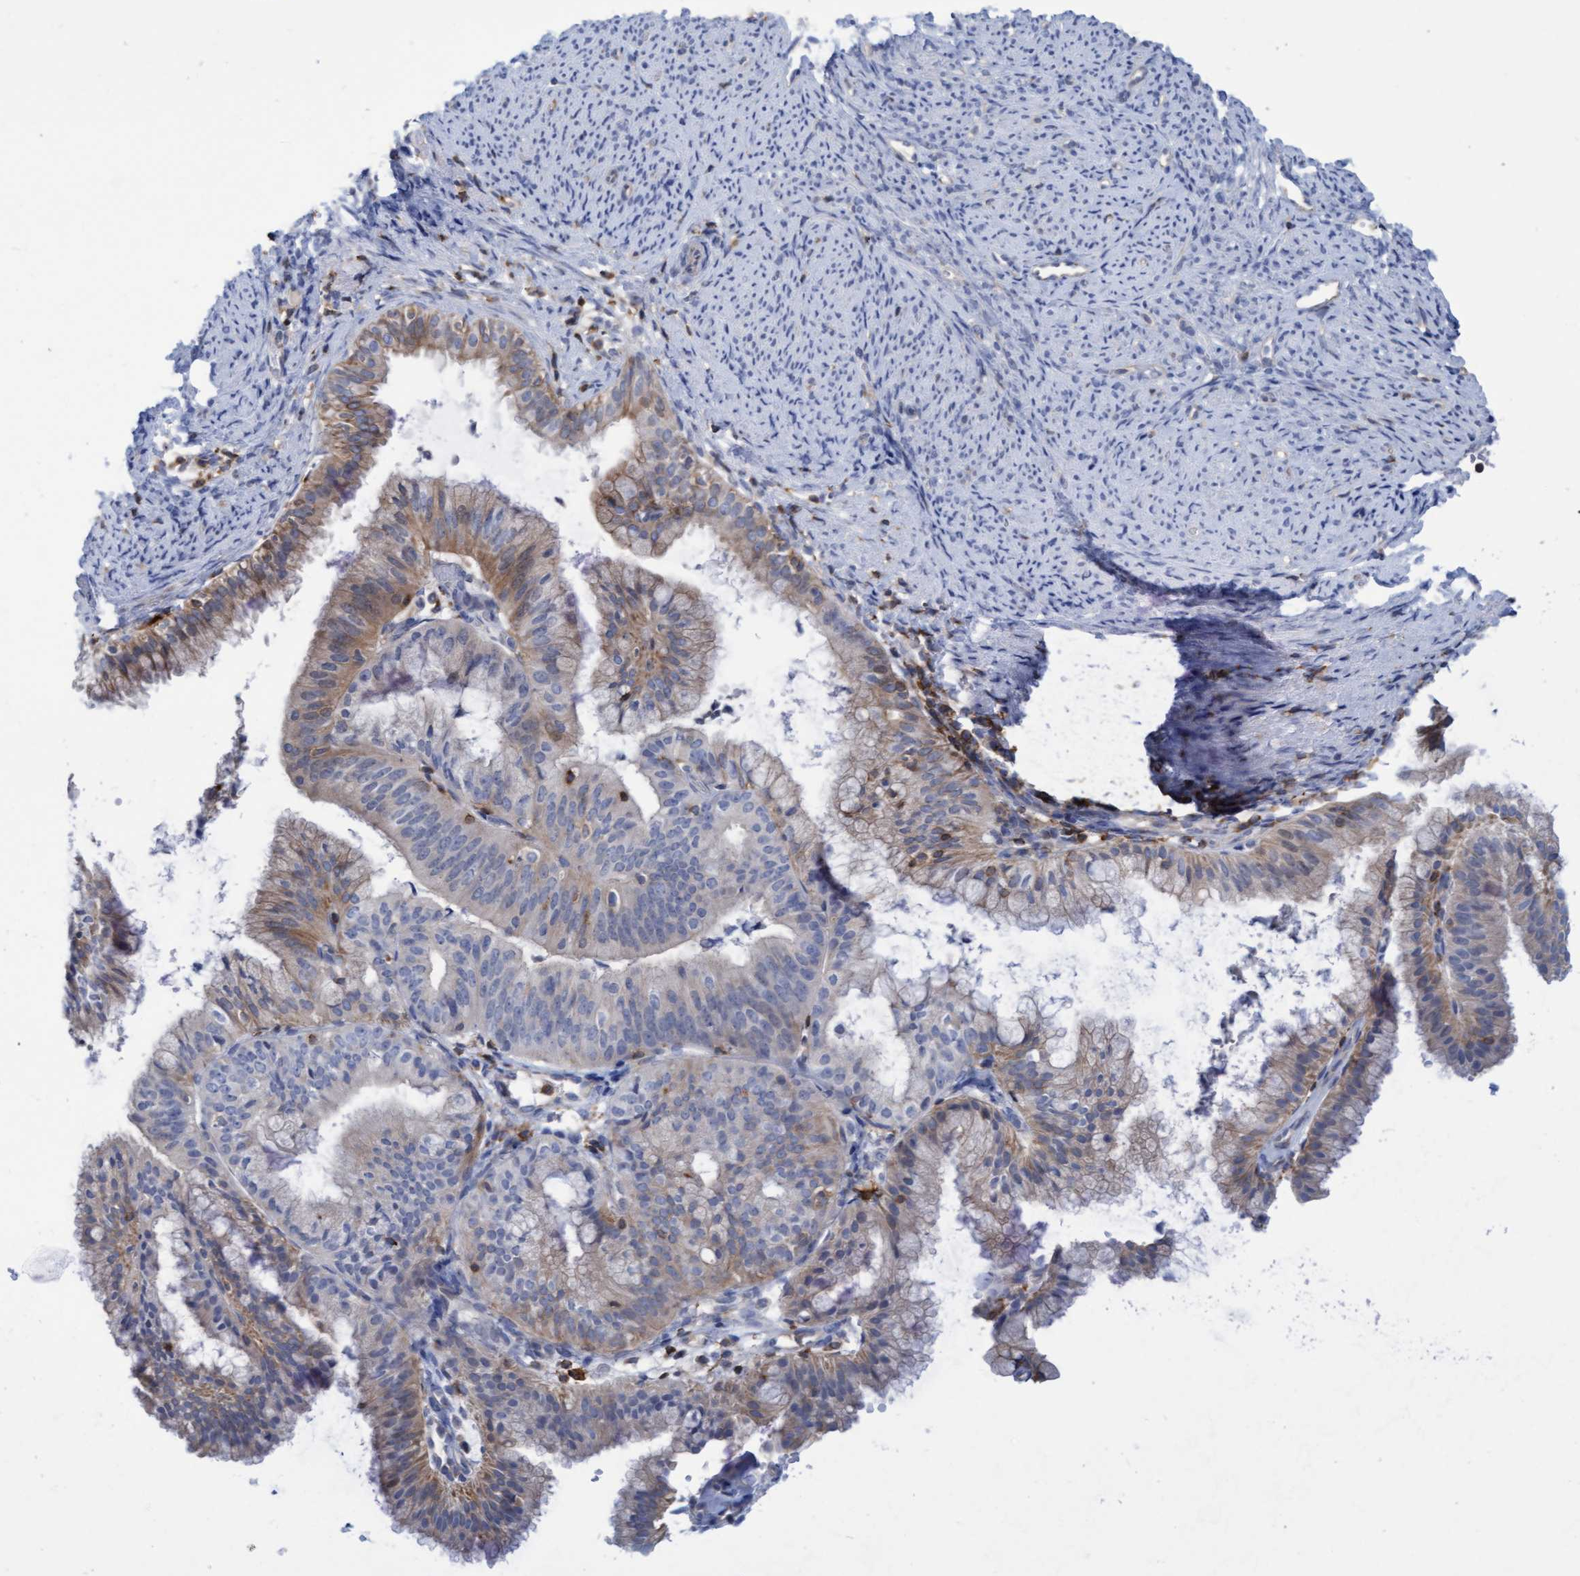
{"staining": {"intensity": "moderate", "quantity": "<25%", "location": "cytoplasmic/membranous"}, "tissue": "endometrial cancer", "cell_type": "Tumor cells", "image_type": "cancer", "snomed": [{"axis": "morphology", "description": "Adenocarcinoma, NOS"}, {"axis": "topography", "description": "Endometrium"}], "caption": "Immunohistochemistry (IHC) histopathology image of neoplastic tissue: adenocarcinoma (endometrial) stained using immunohistochemistry shows low levels of moderate protein expression localized specifically in the cytoplasmic/membranous of tumor cells, appearing as a cytoplasmic/membranous brown color.", "gene": "FNBP1", "patient": {"sex": "female", "age": 63}}